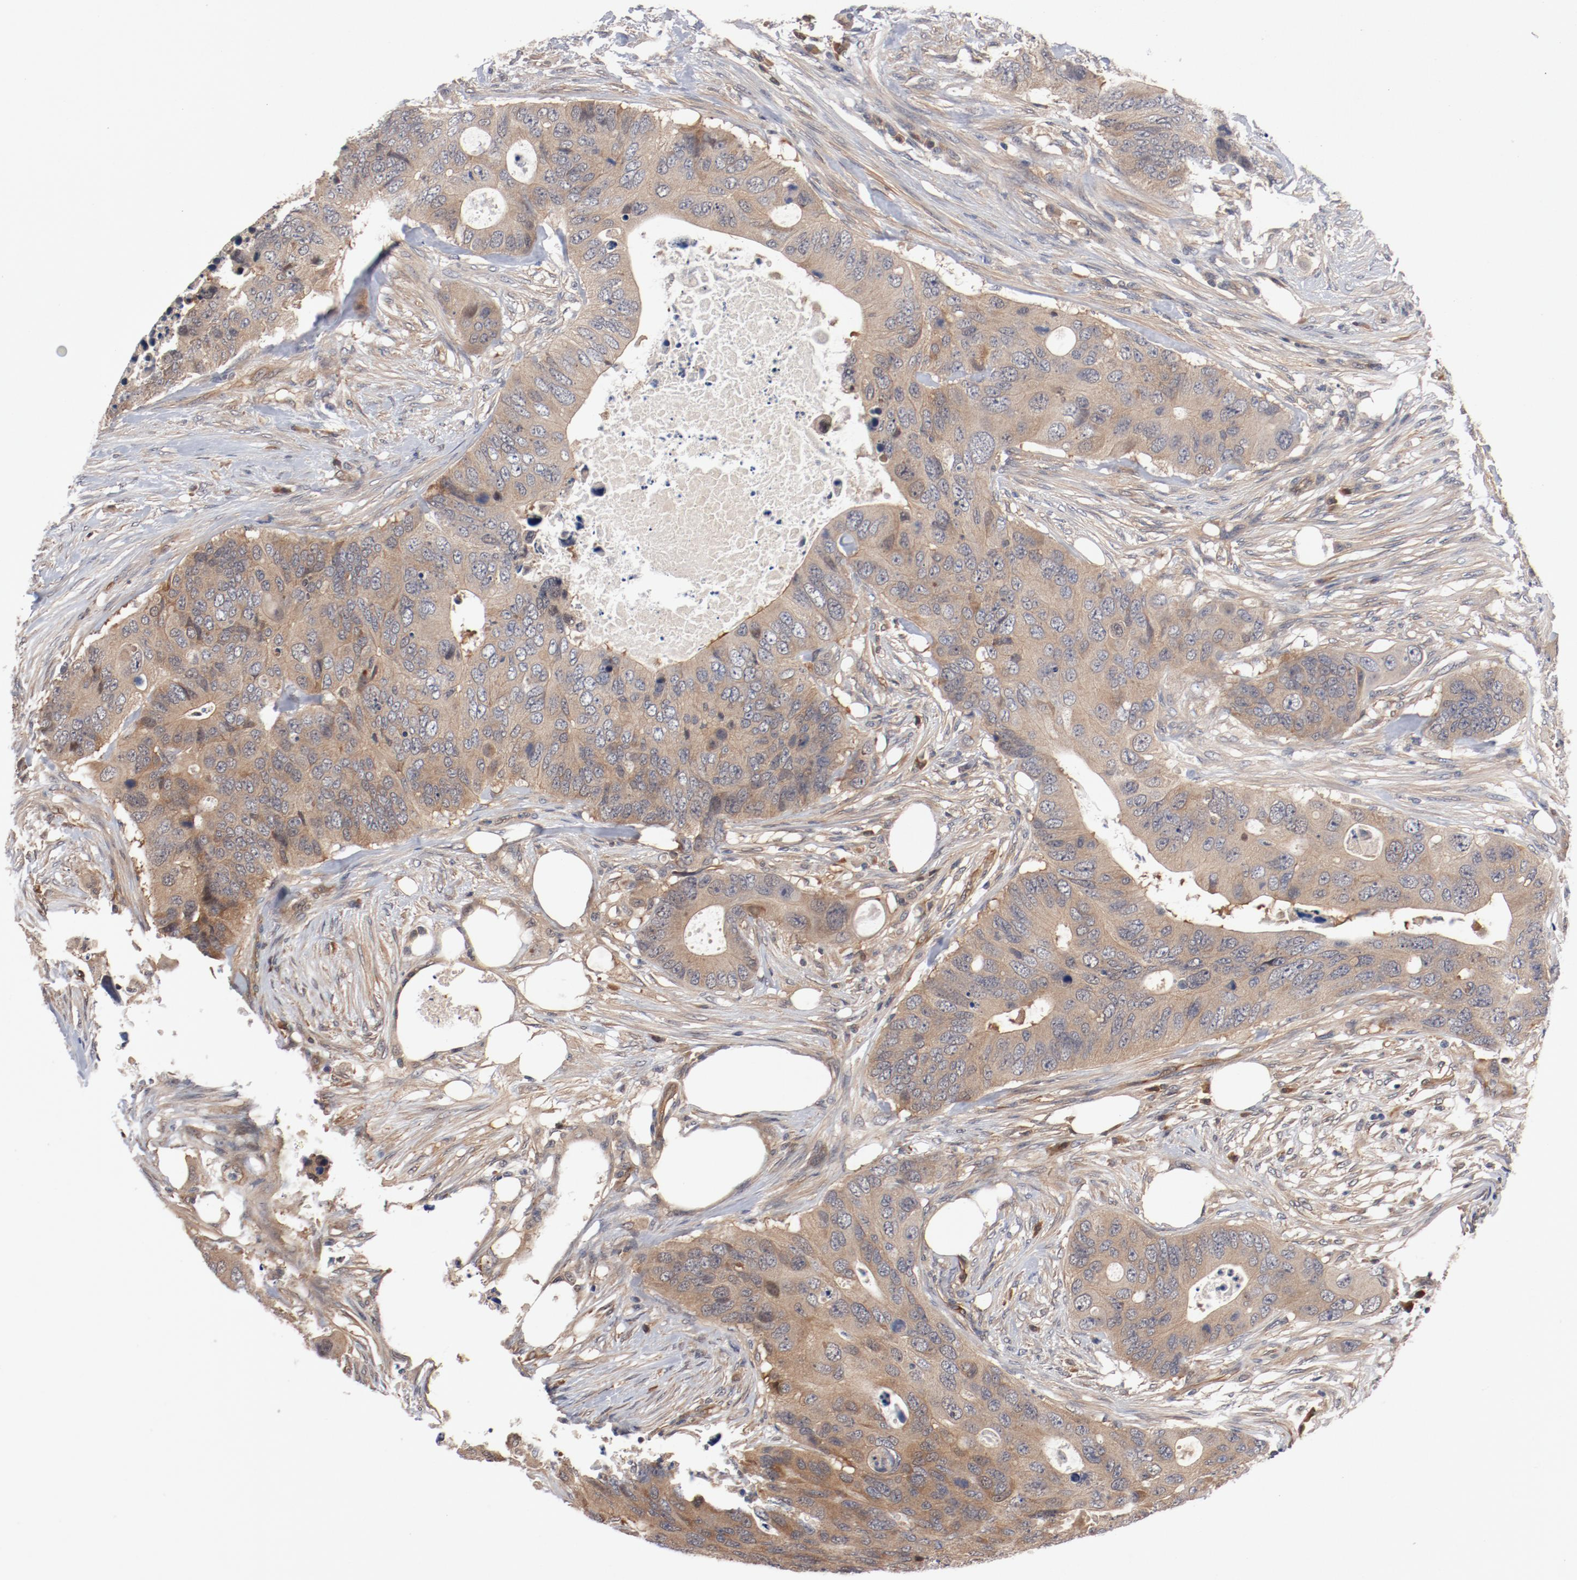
{"staining": {"intensity": "weak", "quantity": ">75%", "location": "cytoplasmic/membranous"}, "tissue": "colorectal cancer", "cell_type": "Tumor cells", "image_type": "cancer", "snomed": [{"axis": "morphology", "description": "Adenocarcinoma, NOS"}, {"axis": "topography", "description": "Colon"}], "caption": "Colorectal cancer tissue exhibits weak cytoplasmic/membranous expression in about >75% of tumor cells, visualized by immunohistochemistry. Ihc stains the protein of interest in brown and the nuclei are stained blue.", "gene": "PITPNM2", "patient": {"sex": "male", "age": 71}}